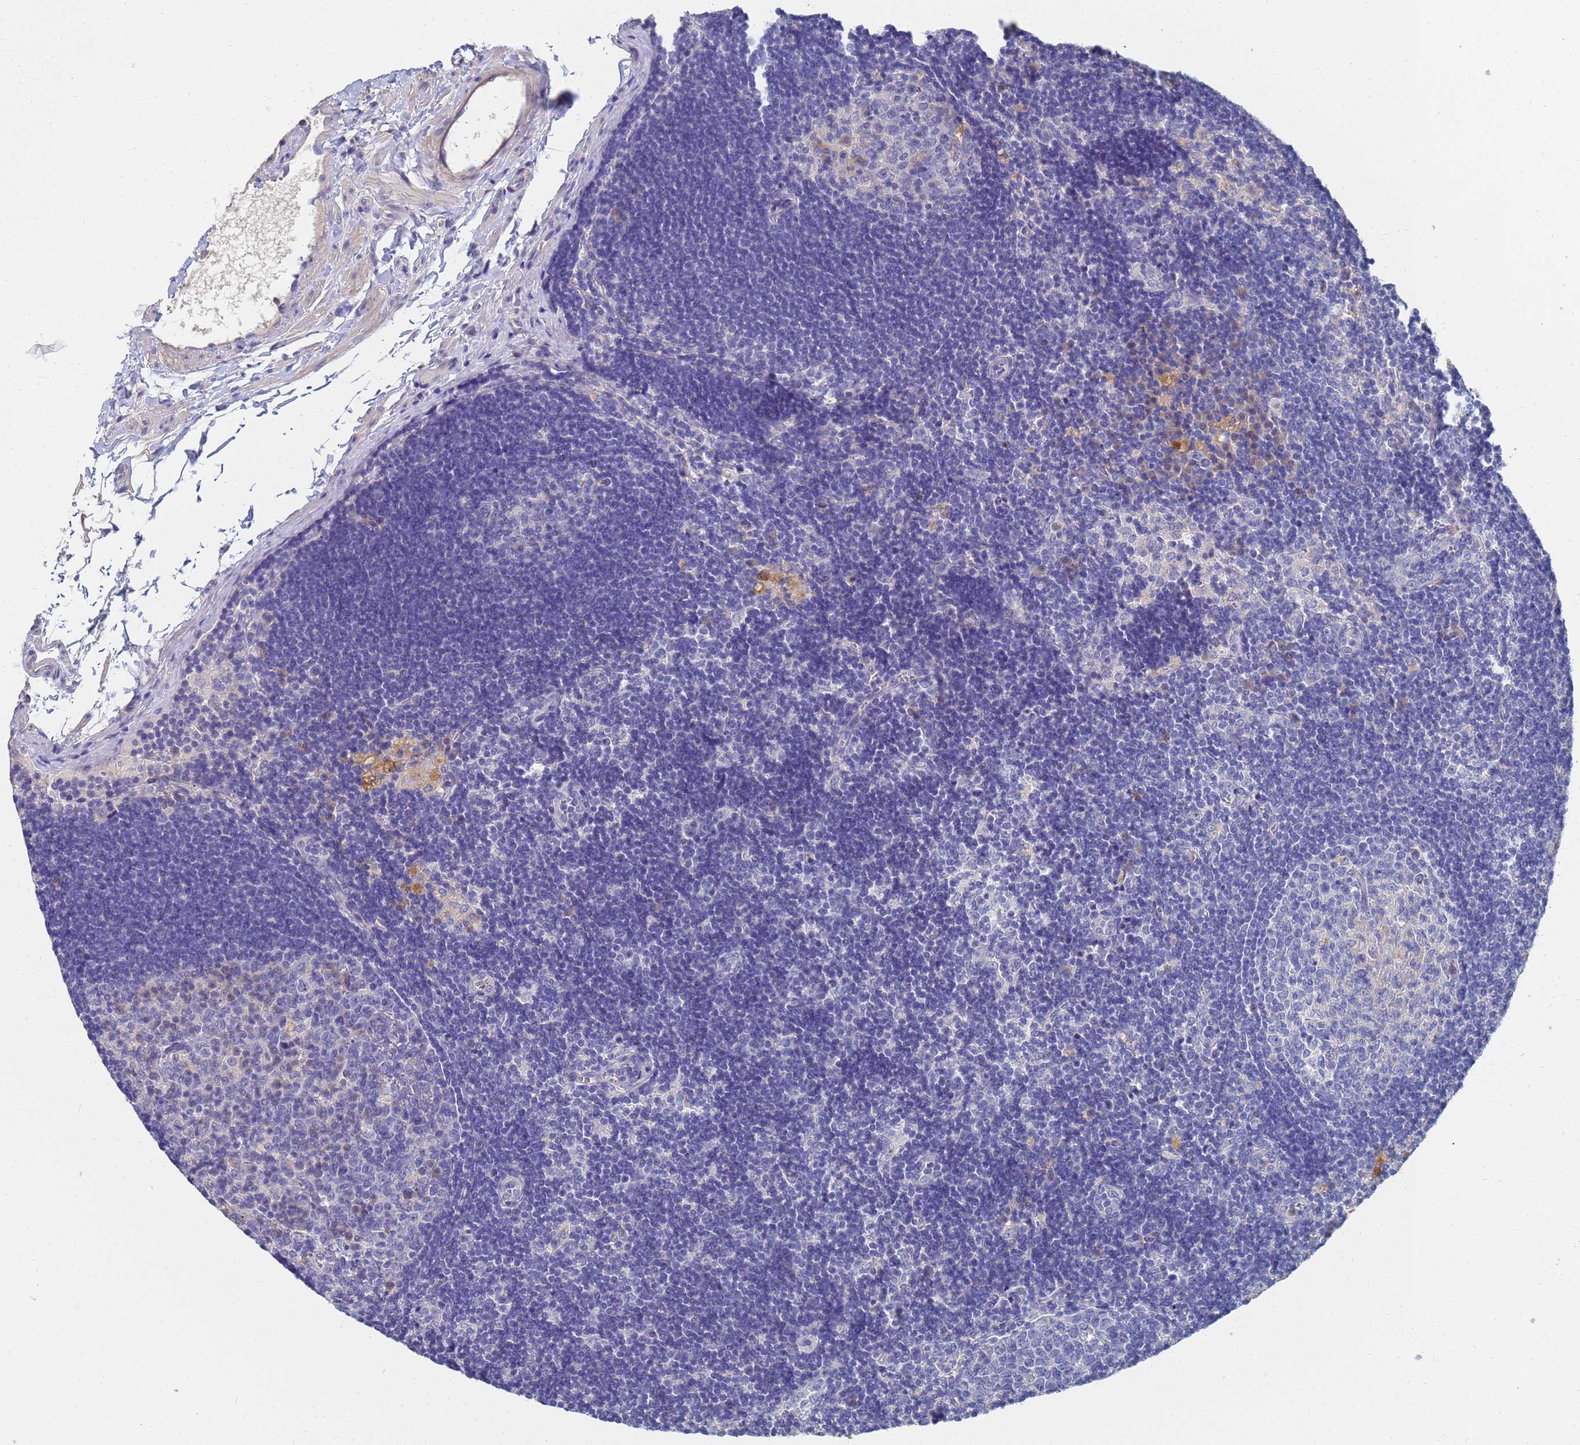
{"staining": {"intensity": "negative", "quantity": "none", "location": "none"}, "tissue": "lymph node", "cell_type": "Germinal center cells", "image_type": "normal", "snomed": [{"axis": "morphology", "description": "Normal tissue, NOS"}, {"axis": "topography", "description": "Lymph node"}], "caption": "Photomicrograph shows no protein expression in germinal center cells of benign lymph node. (Immunohistochemistry, brightfield microscopy, high magnification).", "gene": "LBX2", "patient": {"sex": "male", "age": 24}}